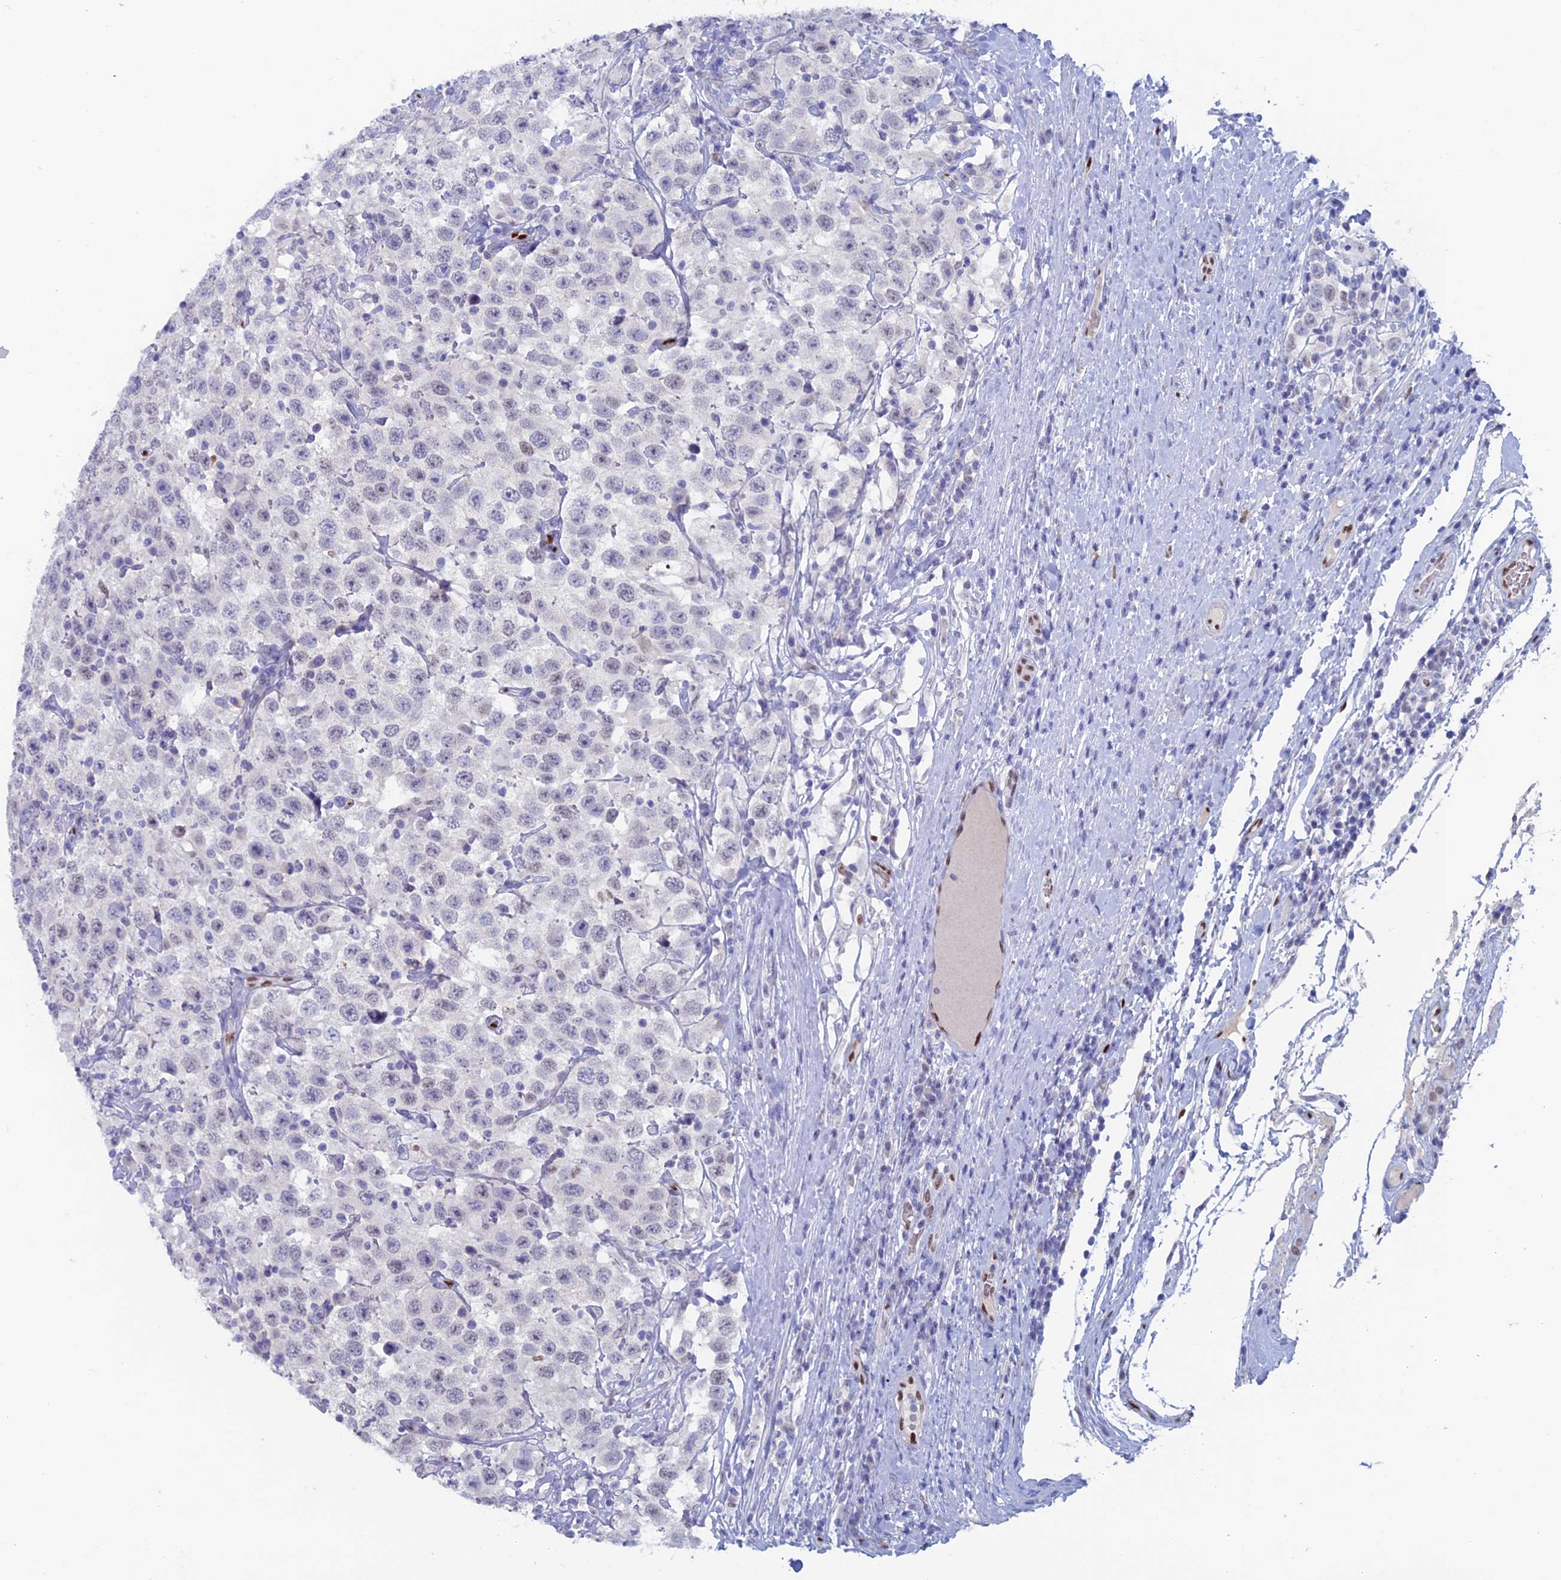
{"staining": {"intensity": "negative", "quantity": "none", "location": "none"}, "tissue": "testis cancer", "cell_type": "Tumor cells", "image_type": "cancer", "snomed": [{"axis": "morphology", "description": "Seminoma, NOS"}, {"axis": "topography", "description": "Testis"}], "caption": "High power microscopy micrograph of an immunohistochemistry (IHC) image of testis seminoma, revealing no significant expression in tumor cells.", "gene": "NOL4L", "patient": {"sex": "male", "age": 41}}